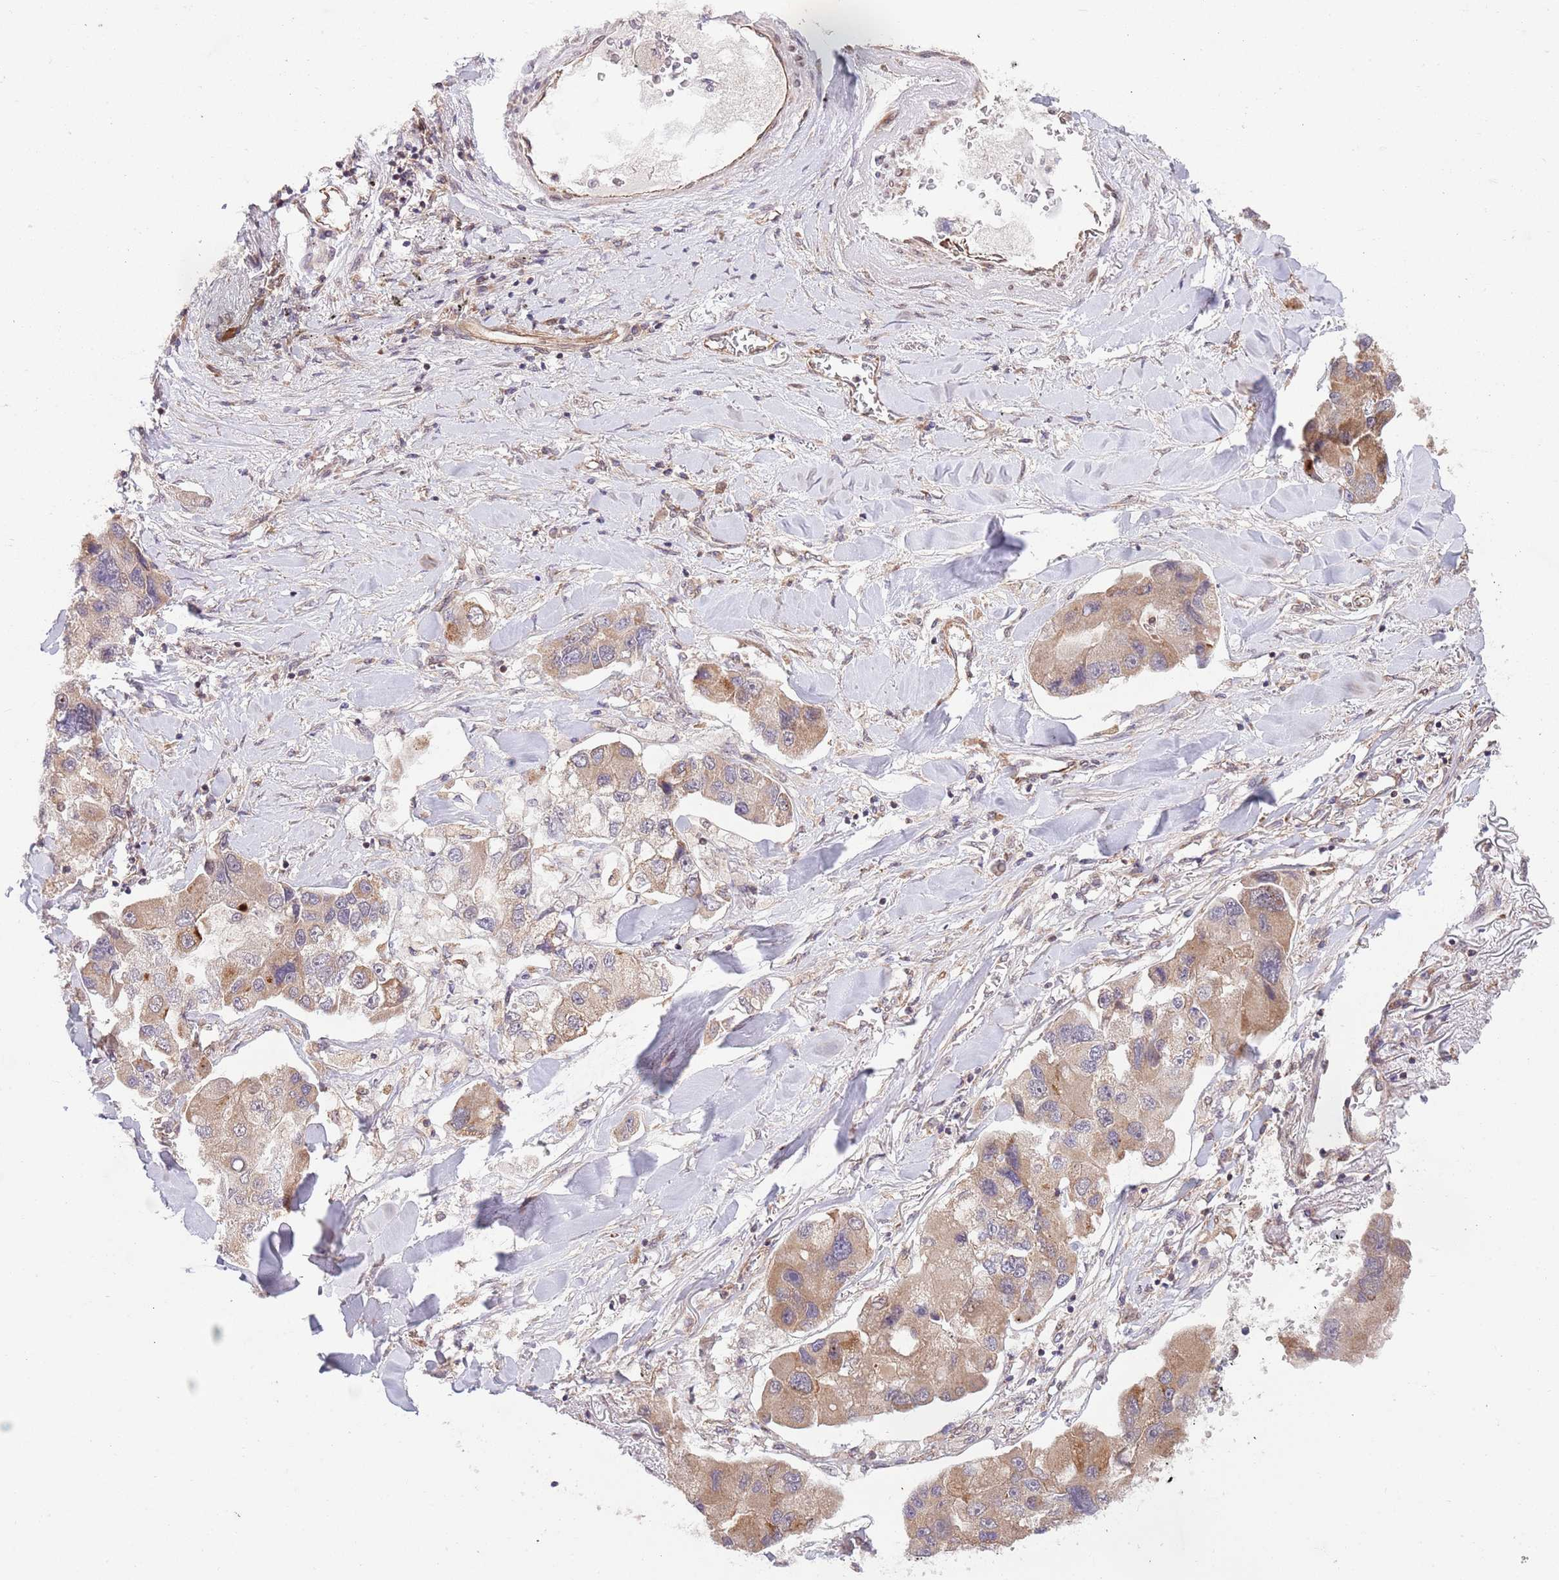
{"staining": {"intensity": "moderate", "quantity": ">75%", "location": "cytoplasmic/membranous"}, "tissue": "lung cancer", "cell_type": "Tumor cells", "image_type": "cancer", "snomed": [{"axis": "morphology", "description": "Adenocarcinoma, NOS"}, {"axis": "topography", "description": "Lung"}], "caption": "This micrograph reveals immunohistochemistry (IHC) staining of lung cancer, with medium moderate cytoplasmic/membranous staining in about >75% of tumor cells.", "gene": "CHD9", "patient": {"sex": "female", "age": 54}}